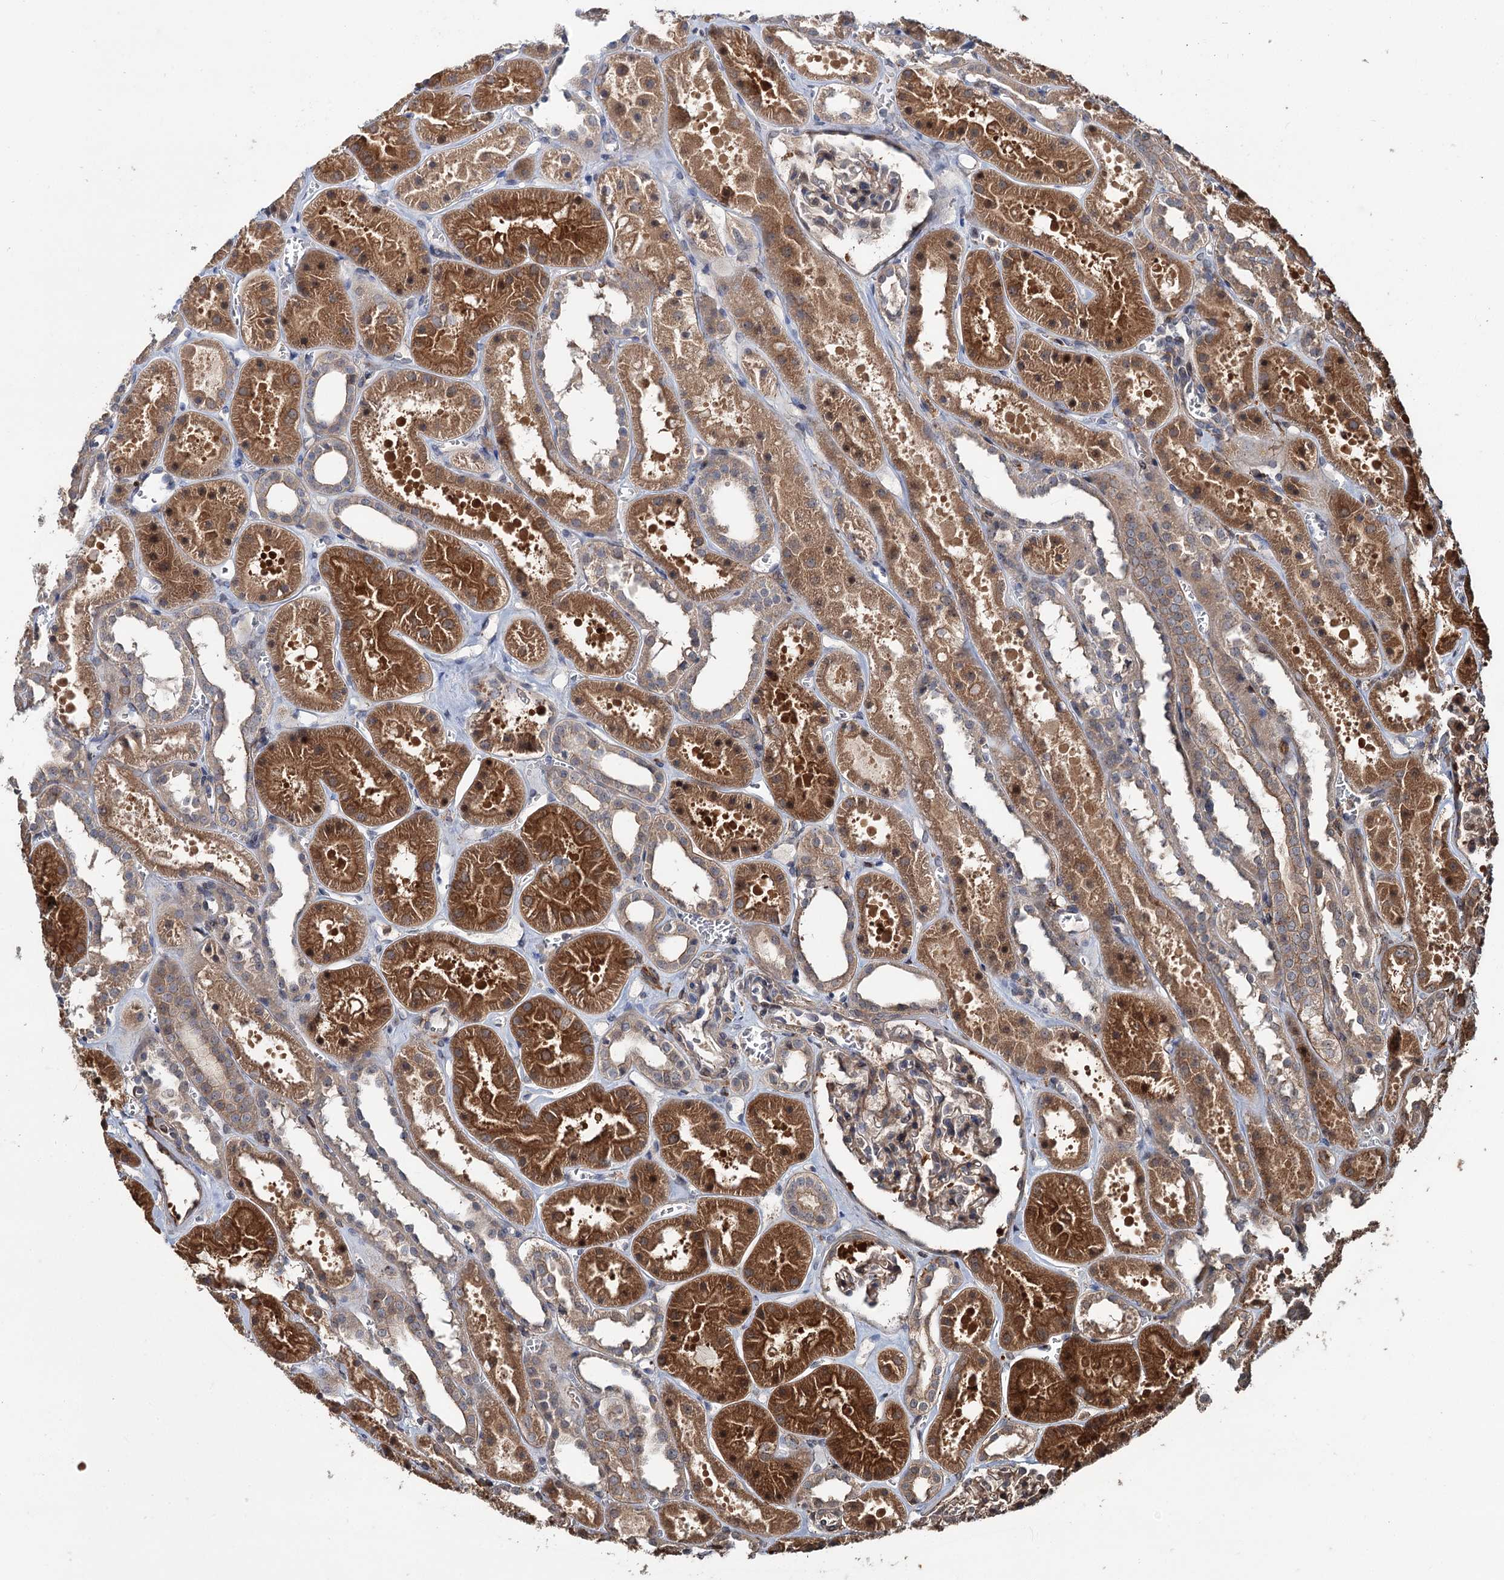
{"staining": {"intensity": "moderate", "quantity": ">75%", "location": "cytoplasmic/membranous"}, "tissue": "kidney", "cell_type": "Cells in glomeruli", "image_type": "normal", "snomed": [{"axis": "morphology", "description": "Normal tissue, NOS"}, {"axis": "topography", "description": "Kidney"}], "caption": "The image shows a brown stain indicating the presence of a protein in the cytoplasmic/membranous of cells in glomeruli in kidney.", "gene": "GRIP1", "patient": {"sex": "female", "age": 41}}